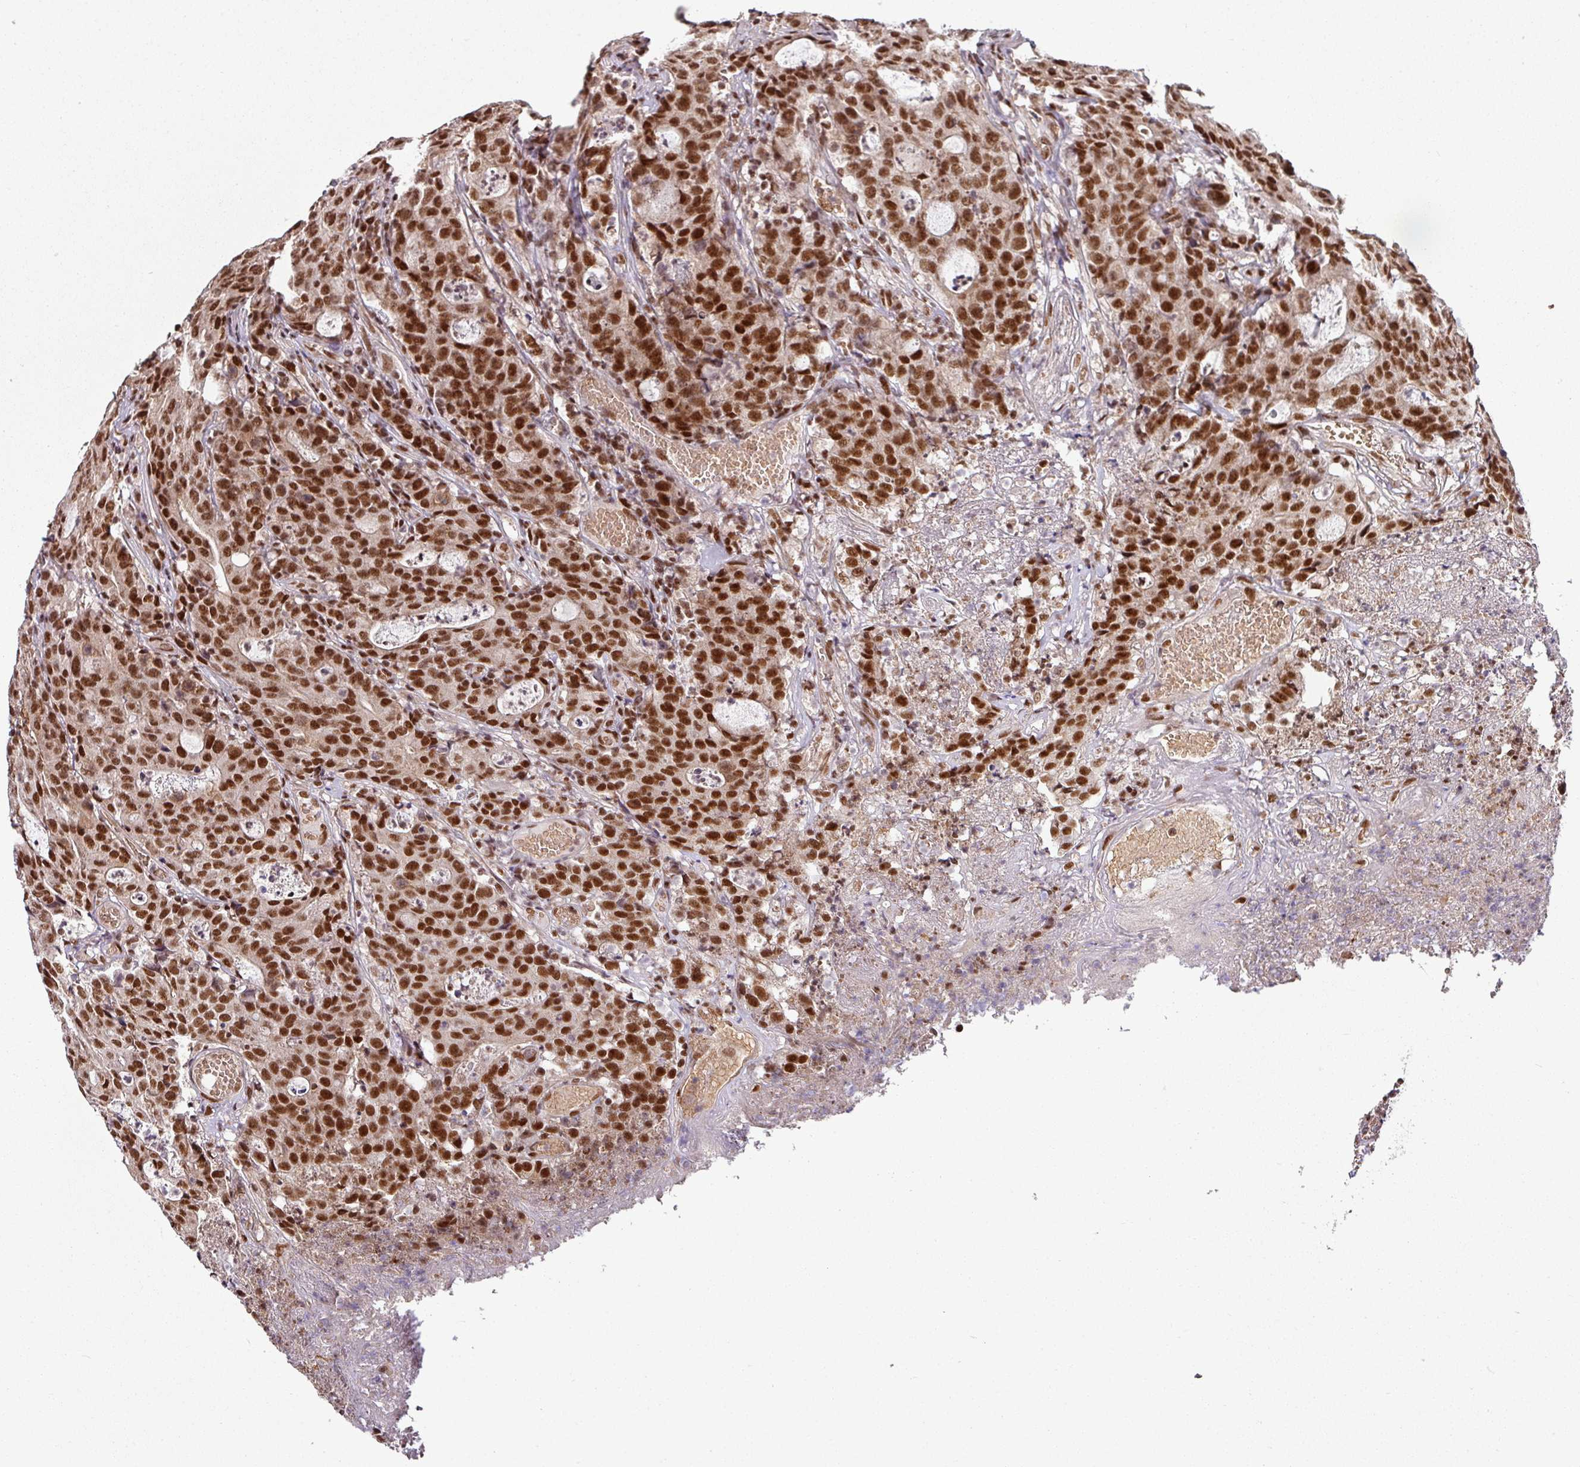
{"staining": {"intensity": "strong", "quantity": ">75%", "location": "nuclear"}, "tissue": "colorectal cancer", "cell_type": "Tumor cells", "image_type": "cancer", "snomed": [{"axis": "morphology", "description": "Adenocarcinoma, NOS"}, {"axis": "topography", "description": "Colon"}], "caption": "IHC histopathology image of neoplastic tissue: colorectal cancer stained using immunohistochemistry exhibits high levels of strong protein expression localized specifically in the nuclear of tumor cells, appearing as a nuclear brown color.", "gene": "PHF23", "patient": {"sex": "male", "age": 83}}